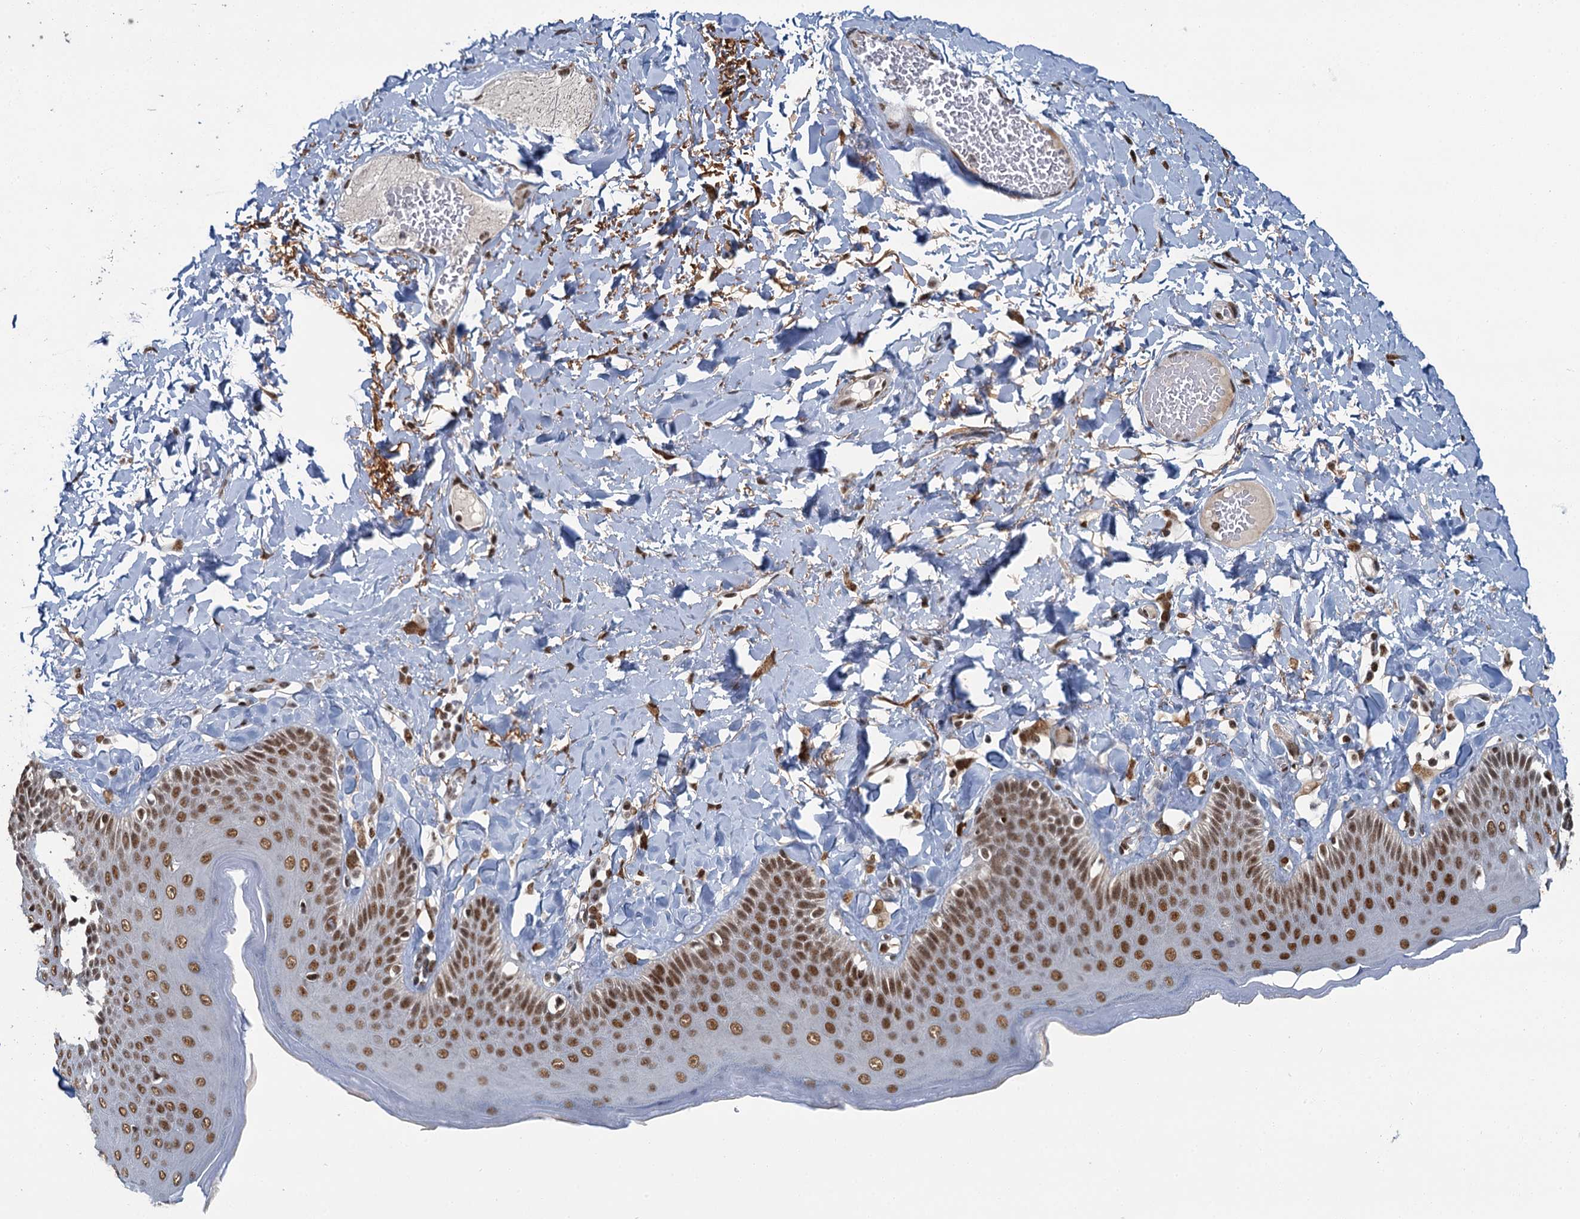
{"staining": {"intensity": "strong", "quantity": ">75%", "location": "nuclear"}, "tissue": "skin", "cell_type": "Epidermal cells", "image_type": "normal", "snomed": [{"axis": "morphology", "description": "Normal tissue, NOS"}, {"axis": "topography", "description": "Anal"}], "caption": "Immunohistochemistry of unremarkable human skin exhibits high levels of strong nuclear positivity in about >75% of epidermal cells.", "gene": "PPHLN1", "patient": {"sex": "male", "age": 69}}